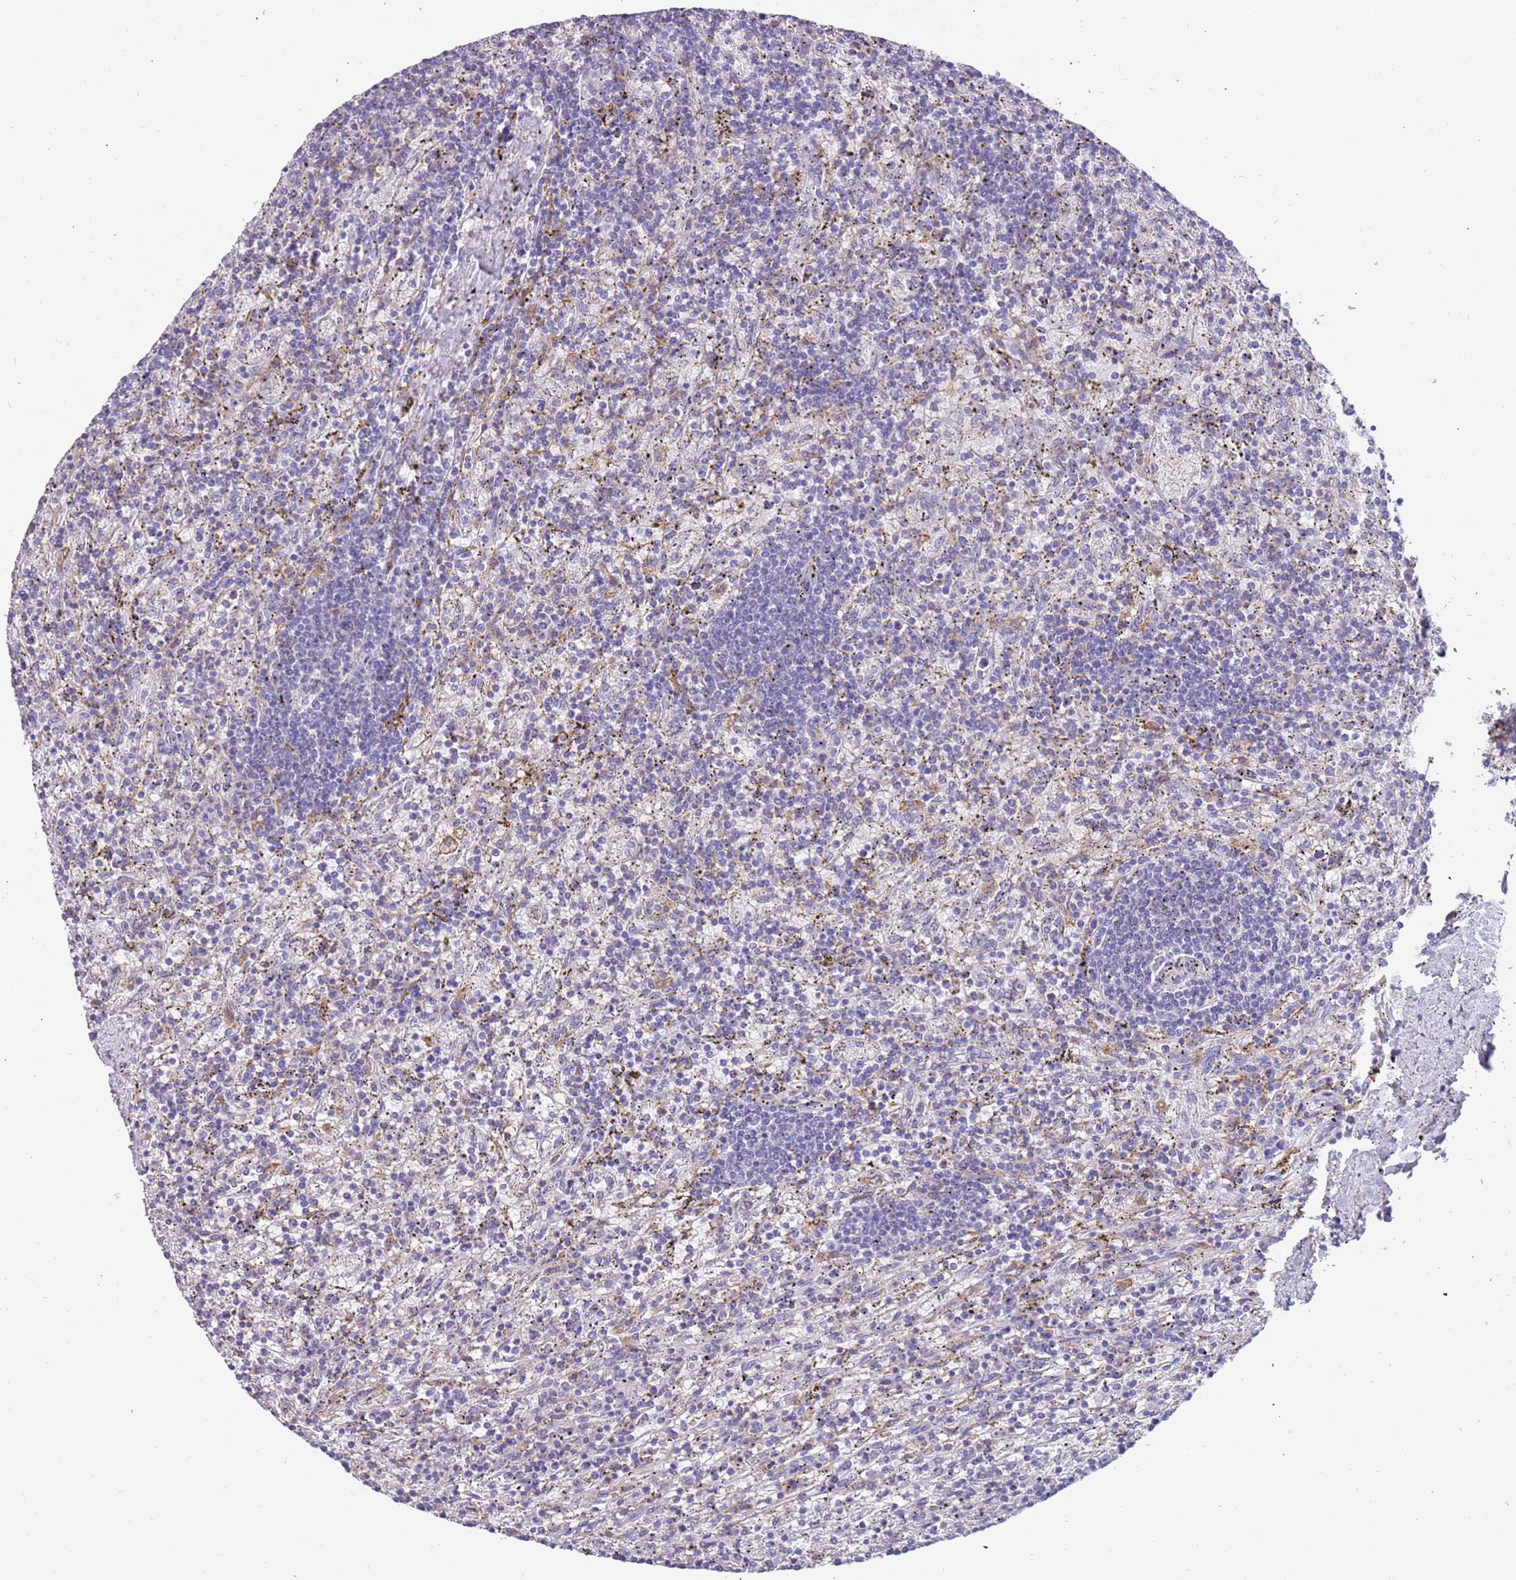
{"staining": {"intensity": "negative", "quantity": "none", "location": "none"}, "tissue": "lymphoma", "cell_type": "Tumor cells", "image_type": "cancer", "snomed": [{"axis": "morphology", "description": "Malignant lymphoma, non-Hodgkin's type, Low grade"}, {"axis": "topography", "description": "Spleen"}], "caption": "A micrograph of malignant lymphoma, non-Hodgkin's type (low-grade) stained for a protein exhibits no brown staining in tumor cells.", "gene": "RHCG", "patient": {"sex": "male", "age": 76}}